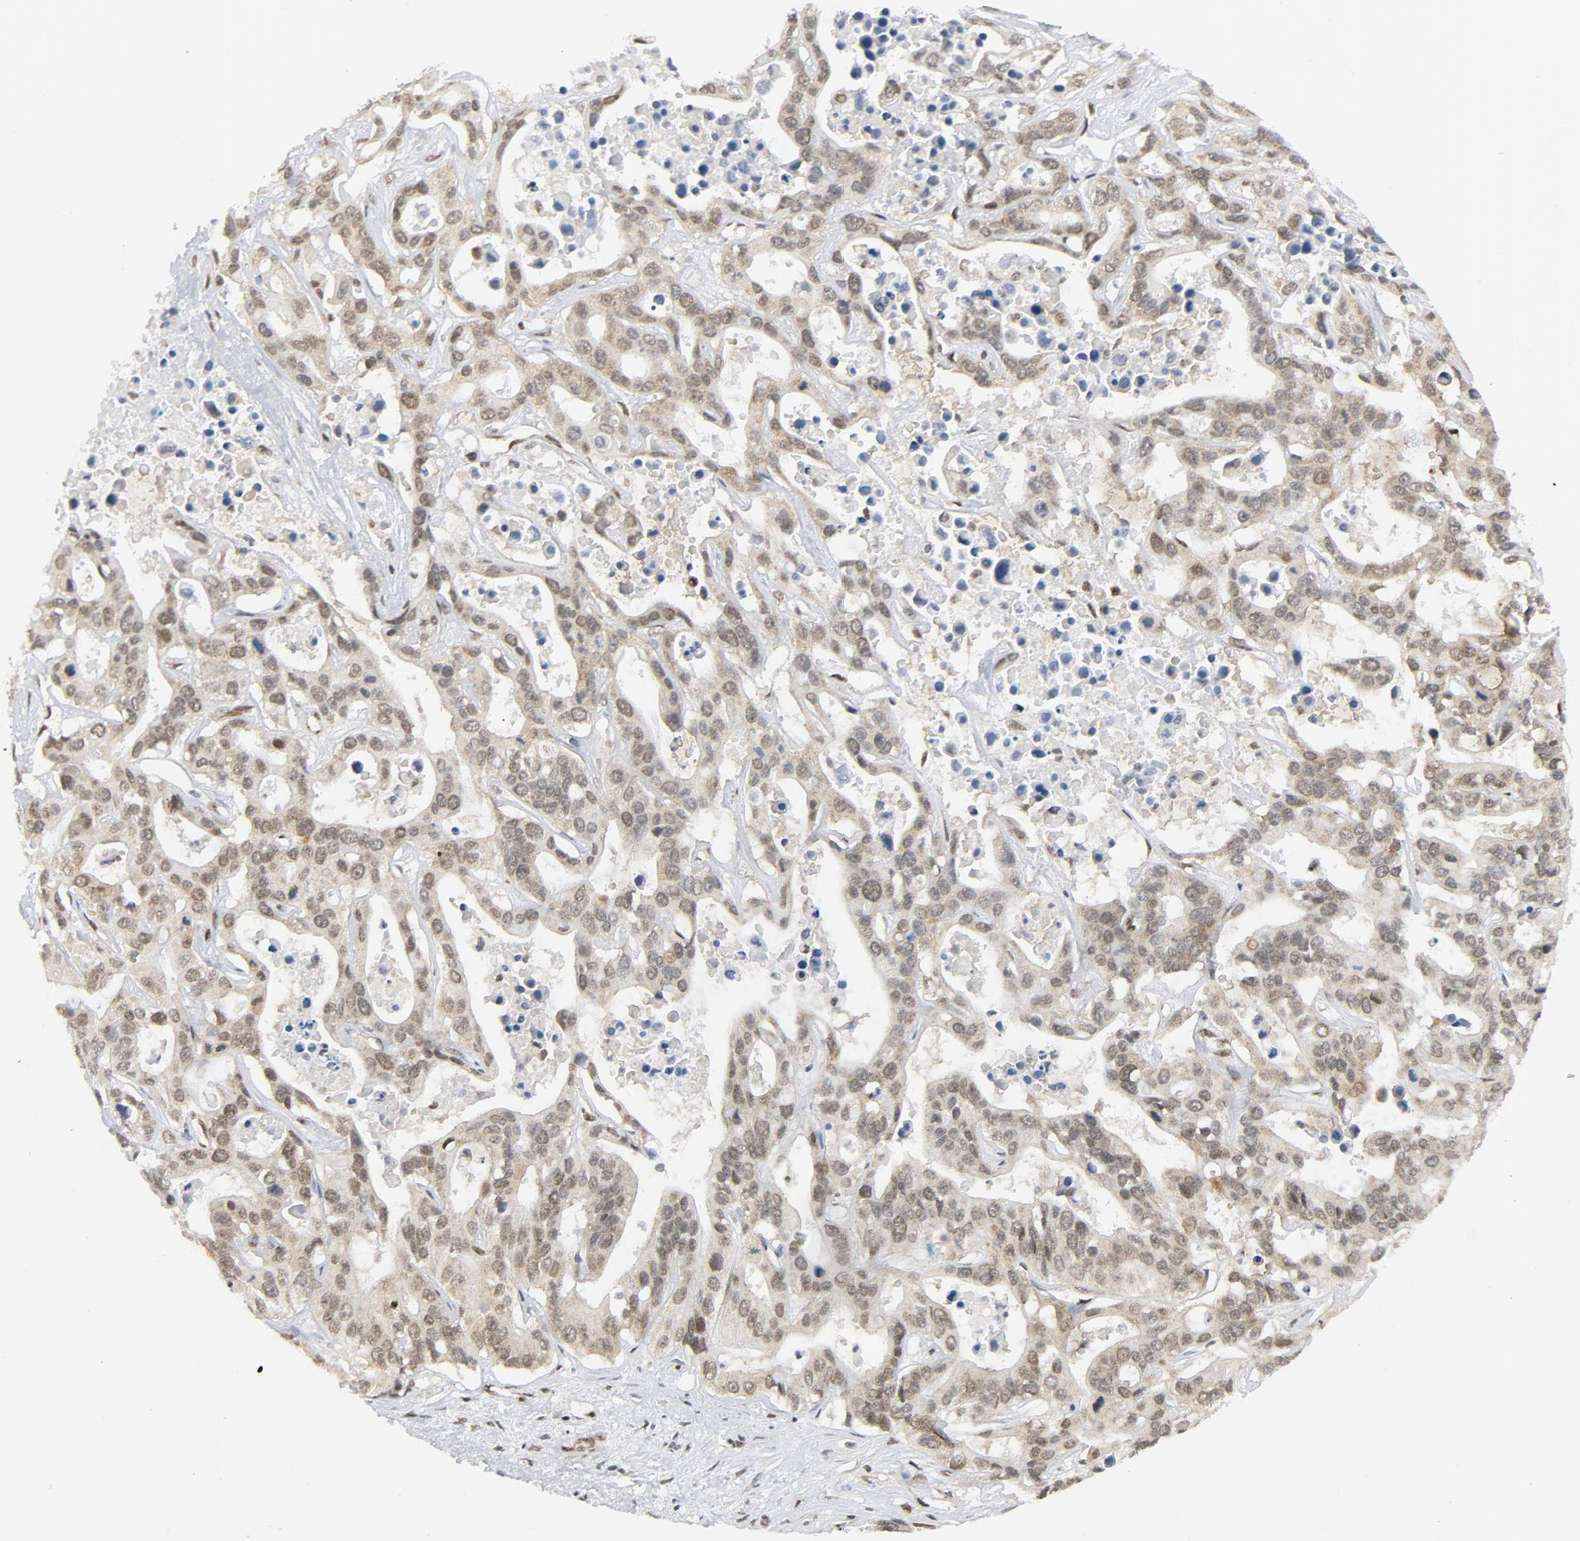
{"staining": {"intensity": "moderate", "quantity": ">75%", "location": "cytoplasmic/membranous,nuclear"}, "tissue": "liver cancer", "cell_type": "Tumor cells", "image_type": "cancer", "snomed": [{"axis": "morphology", "description": "Cholangiocarcinoma"}, {"axis": "topography", "description": "Liver"}], "caption": "Liver cholangiocarcinoma tissue reveals moderate cytoplasmic/membranous and nuclear staining in about >75% of tumor cells, visualized by immunohistochemistry.", "gene": "ERCC1", "patient": {"sex": "female", "age": 65}}